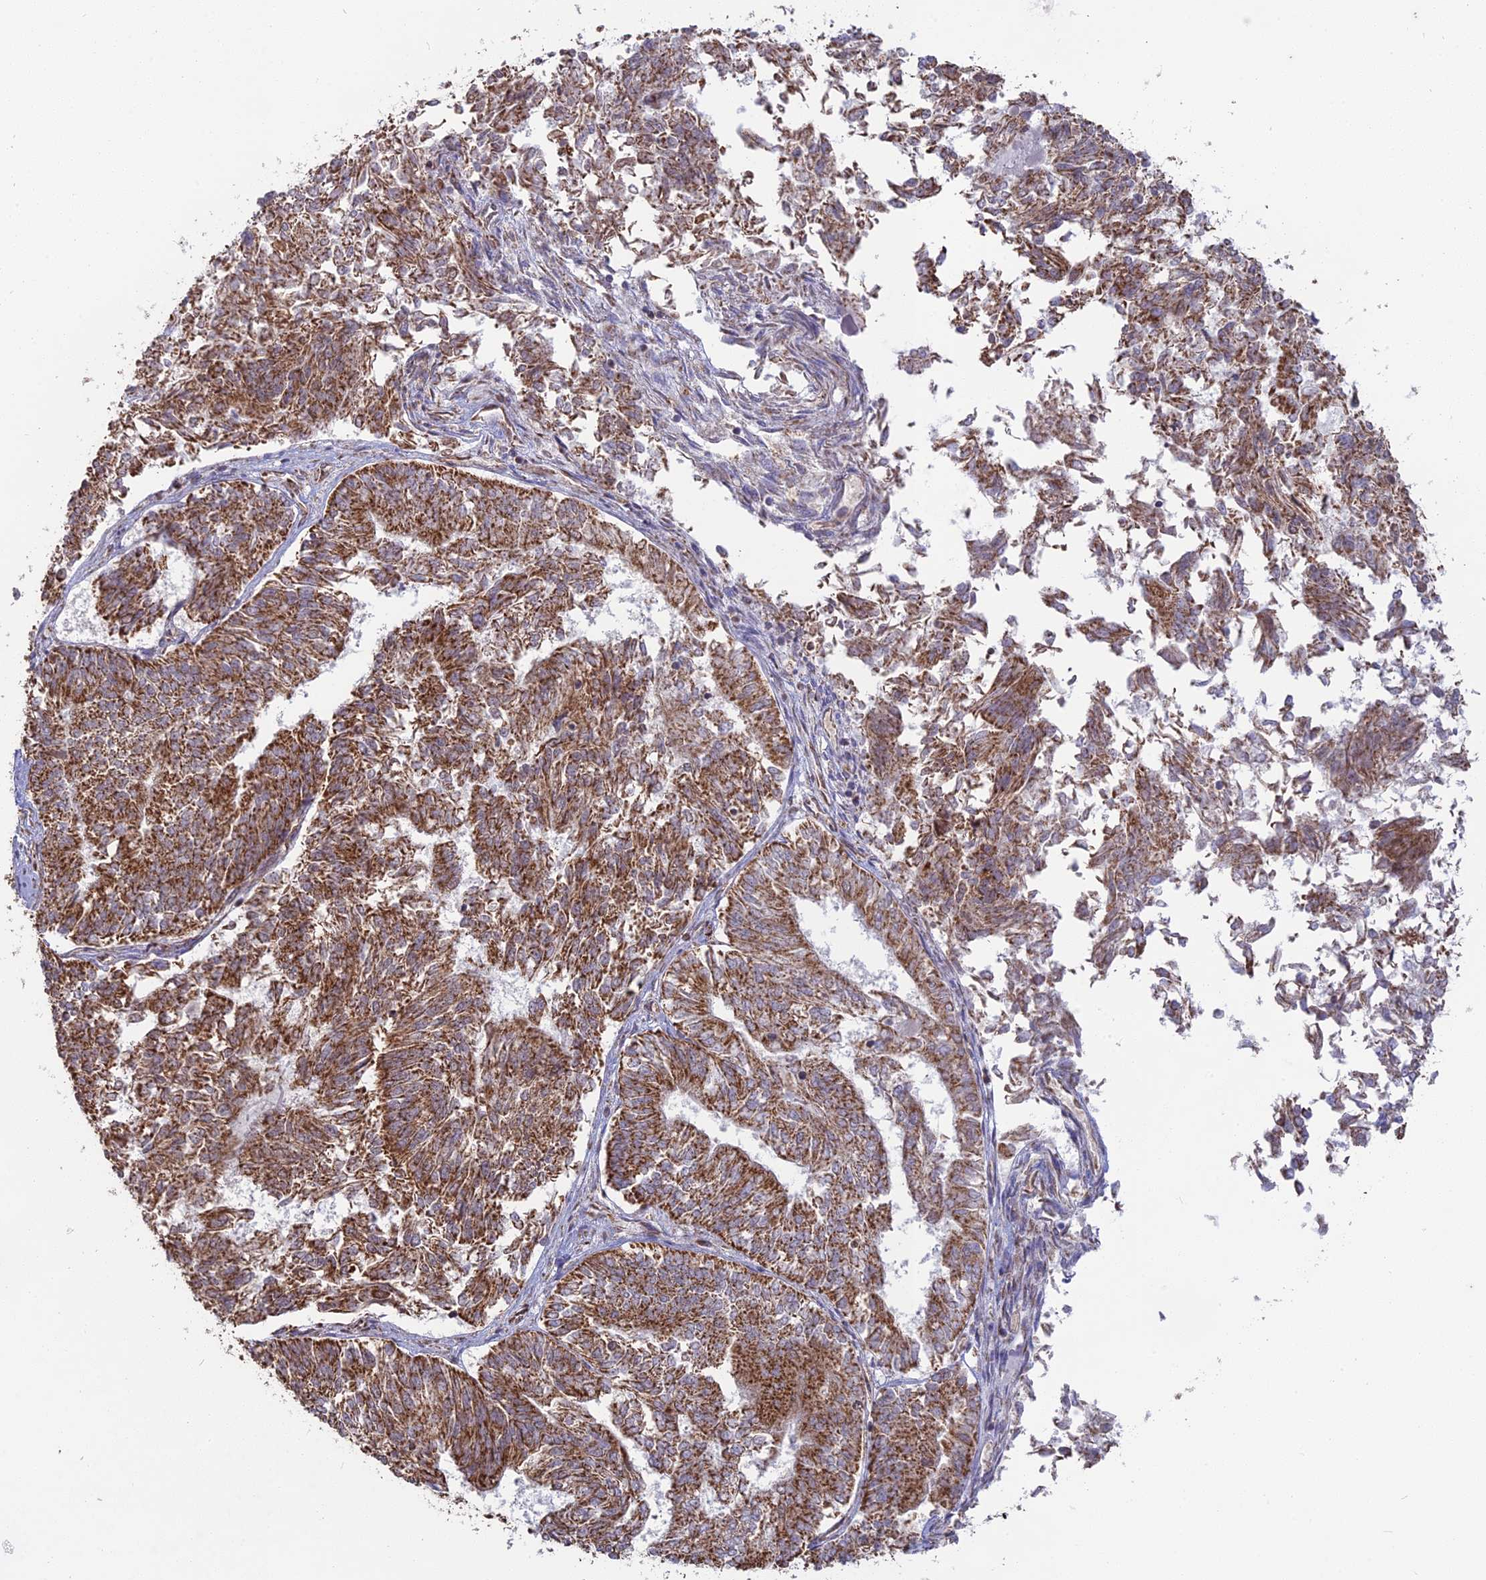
{"staining": {"intensity": "moderate", "quantity": ">75%", "location": "cytoplasmic/membranous"}, "tissue": "endometrial cancer", "cell_type": "Tumor cells", "image_type": "cancer", "snomed": [{"axis": "morphology", "description": "Adenocarcinoma, NOS"}, {"axis": "topography", "description": "Endometrium"}], "caption": "The micrograph reveals staining of endometrial cancer (adenocarcinoma), revealing moderate cytoplasmic/membranous protein positivity (brown color) within tumor cells.", "gene": "ARHGAP40", "patient": {"sex": "female", "age": 58}}